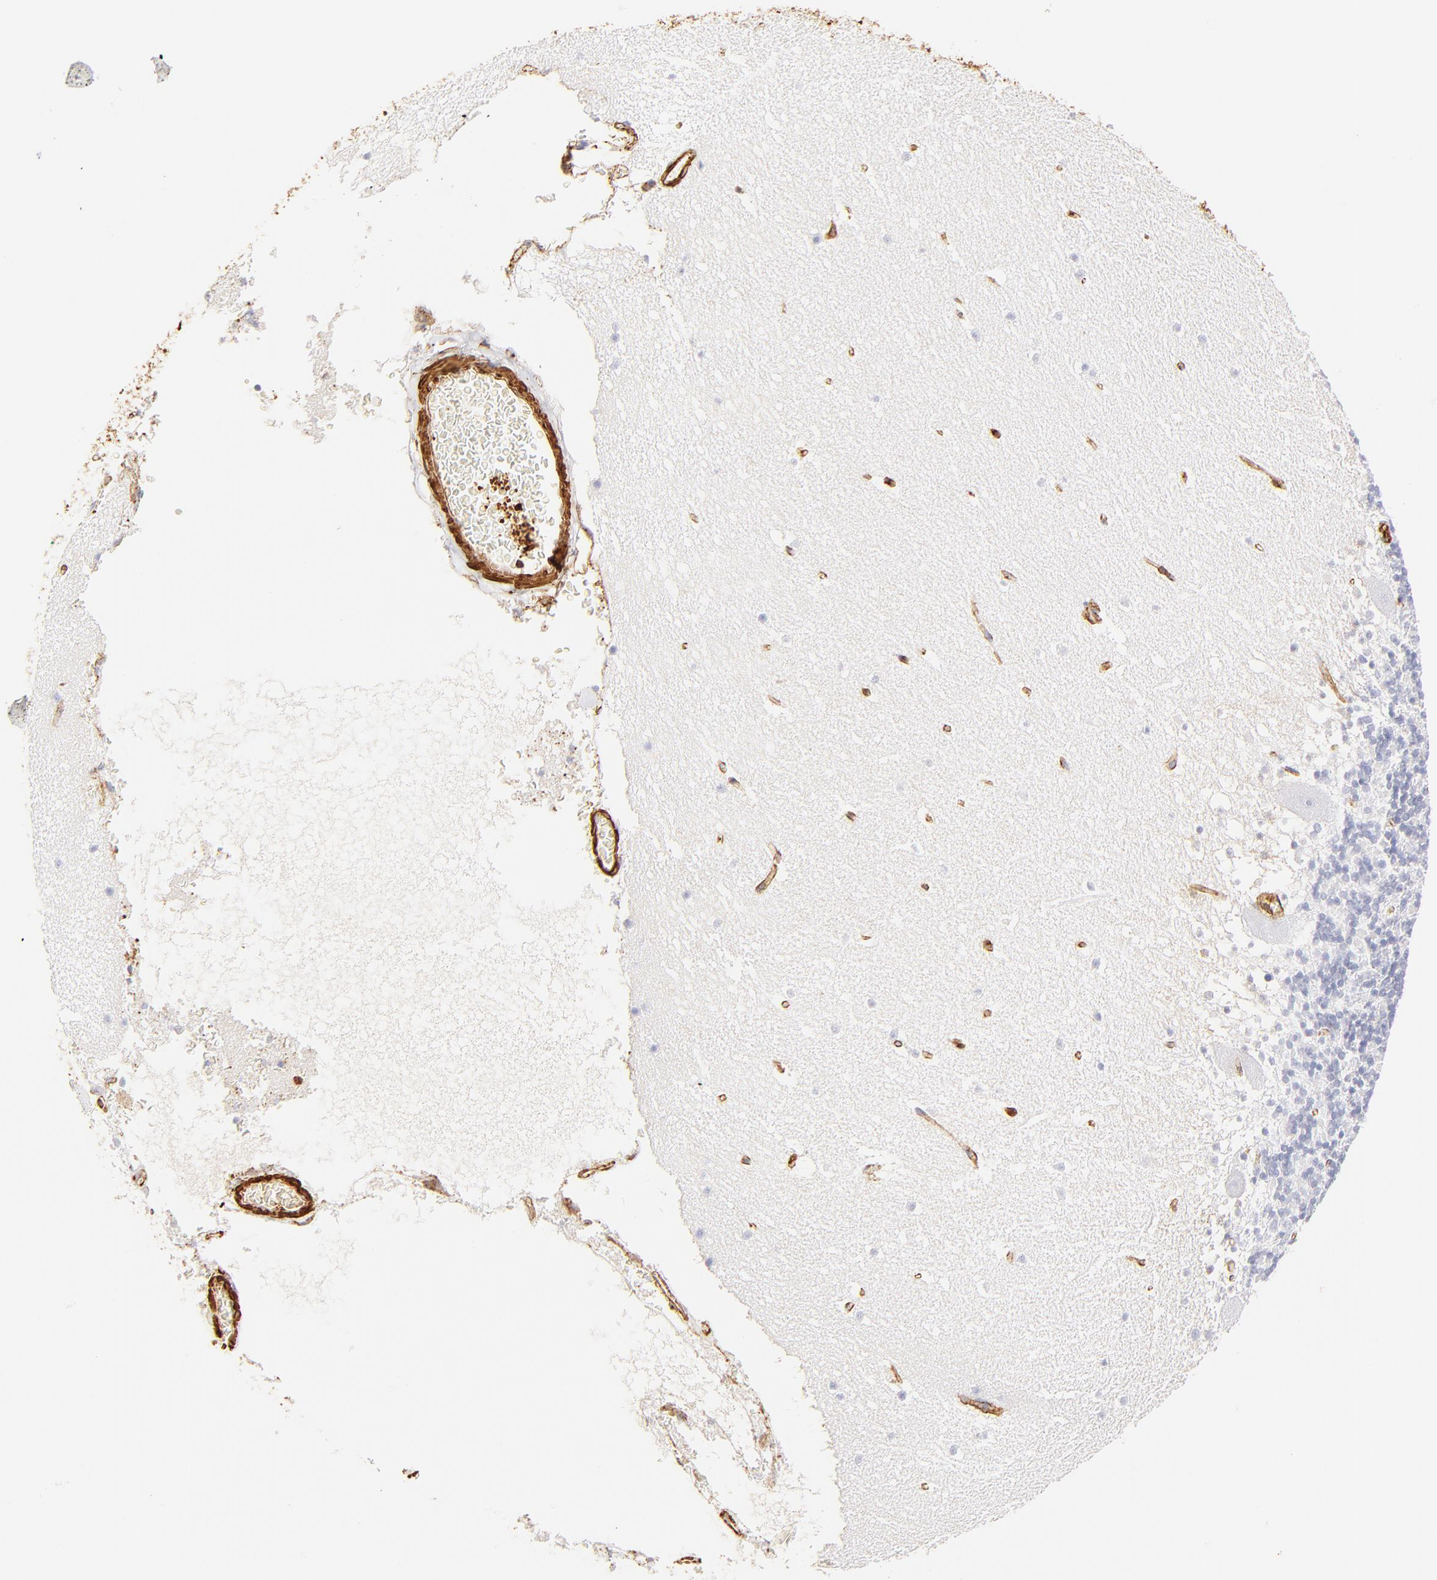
{"staining": {"intensity": "negative", "quantity": "none", "location": "none"}, "tissue": "cerebellum", "cell_type": "Cells in granular layer", "image_type": "normal", "snomed": [{"axis": "morphology", "description": "Normal tissue, NOS"}, {"axis": "topography", "description": "Cerebellum"}], "caption": "High magnification brightfield microscopy of benign cerebellum stained with DAB (3,3'-diaminobenzidine) (brown) and counterstained with hematoxylin (blue): cells in granular layer show no significant expression.", "gene": "FLNA", "patient": {"sex": "male", "age": 45}}